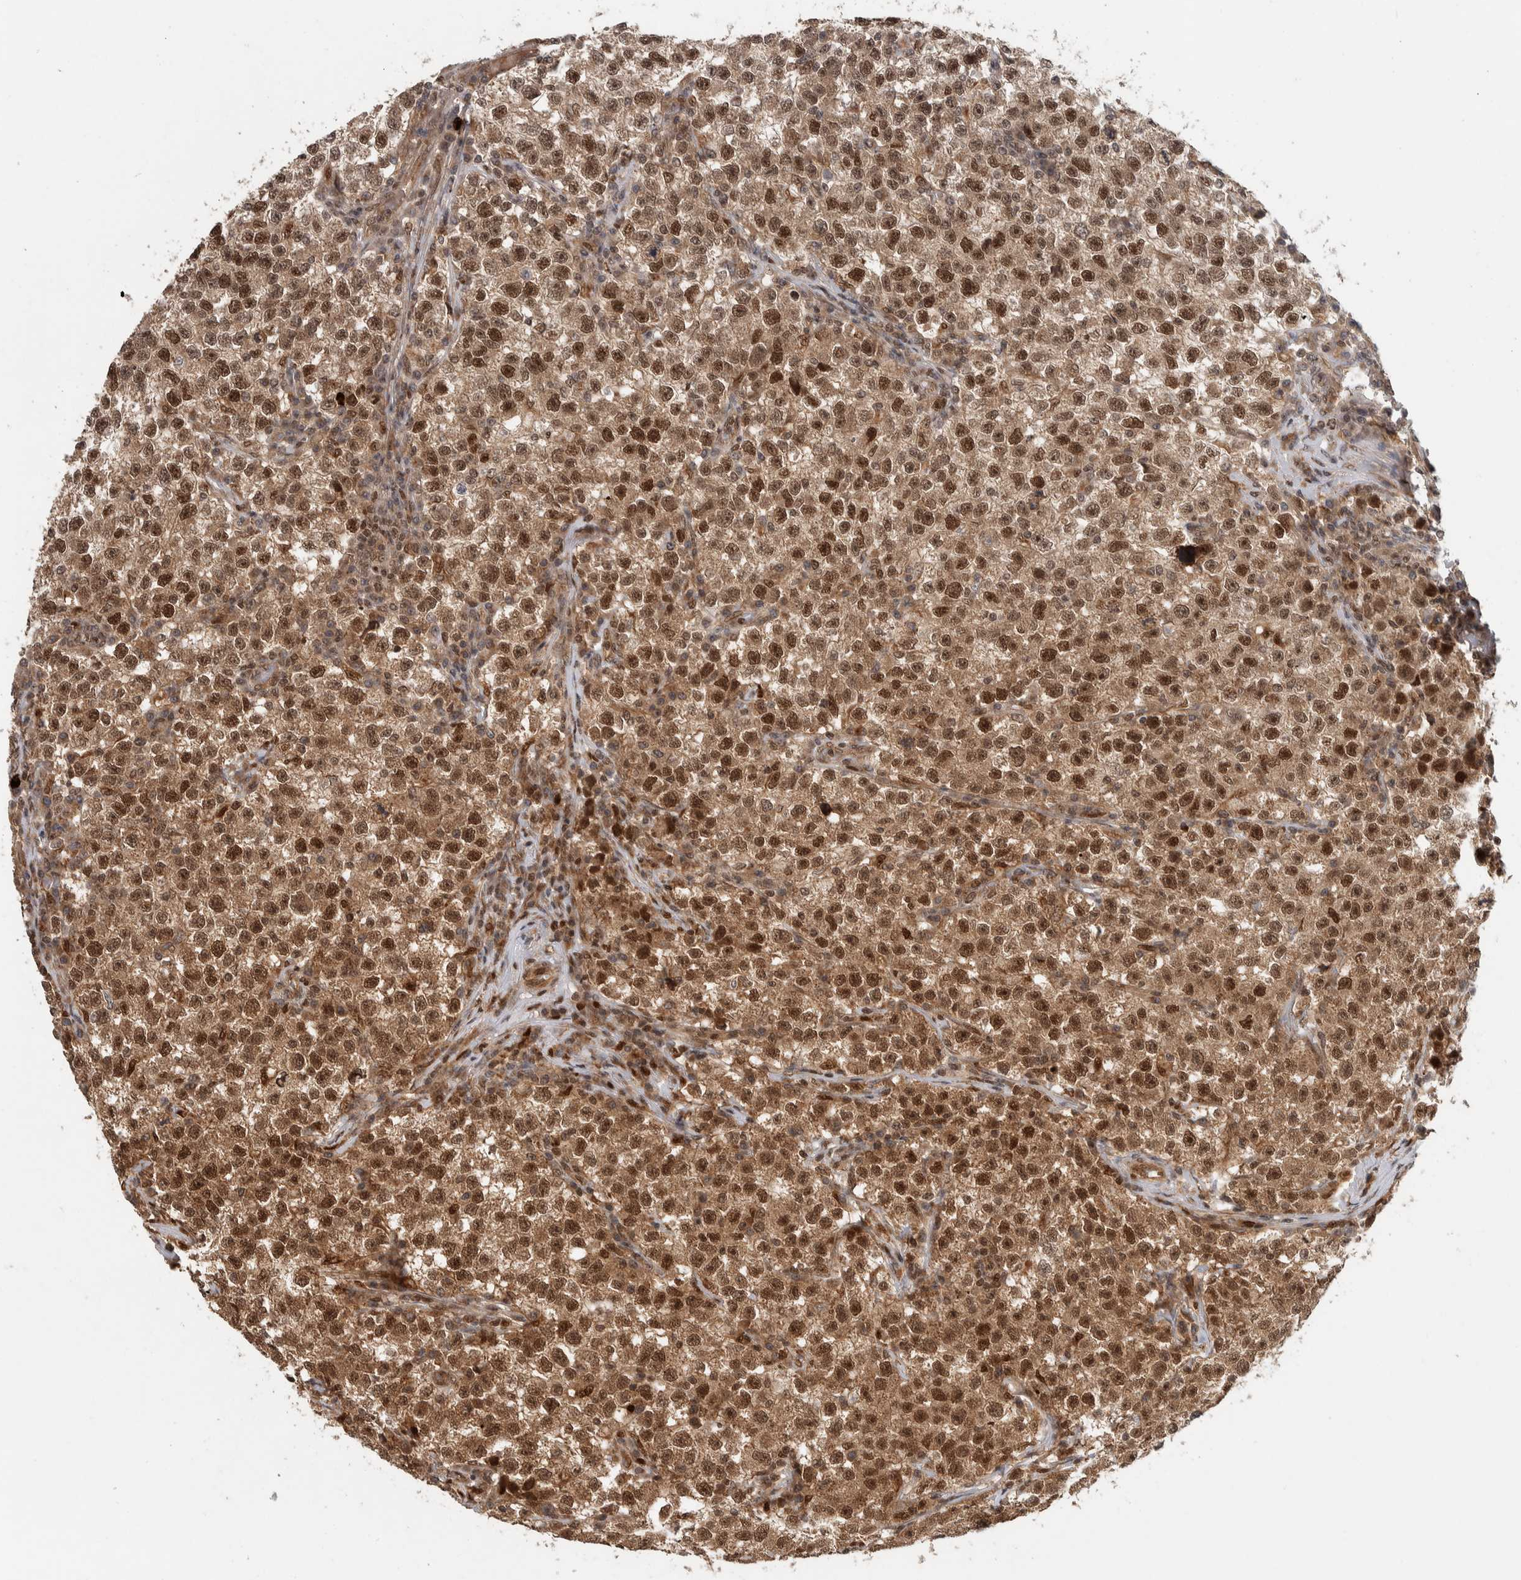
{"staining": {"intensity": "moderate", "quantity": ">75%", "location": "cytoplasmic/membranous,nuclear"}, "tissue": "testis cancer", "cell_type": "Tumor cells", "image_type": "cancer", "snomed": [{"axis": "morphology", "description": "Seminoma, NOS"}, {"axis": "topography", "description": "Testis"}], "caption": "Testis seminoma tissue exhibits moderate cytoplasmic/membranous and nuclear expression in about >75% of tumor cells, visualized by immunohistochemistry. The staining was performed using DAB to visualize the protein expression in brown, while the nuclei were stained in blue with hematoxylin (Magnification: 20x).", "gene": "RPS6KA4", "patient": {"sex": "male", "age": 22}}